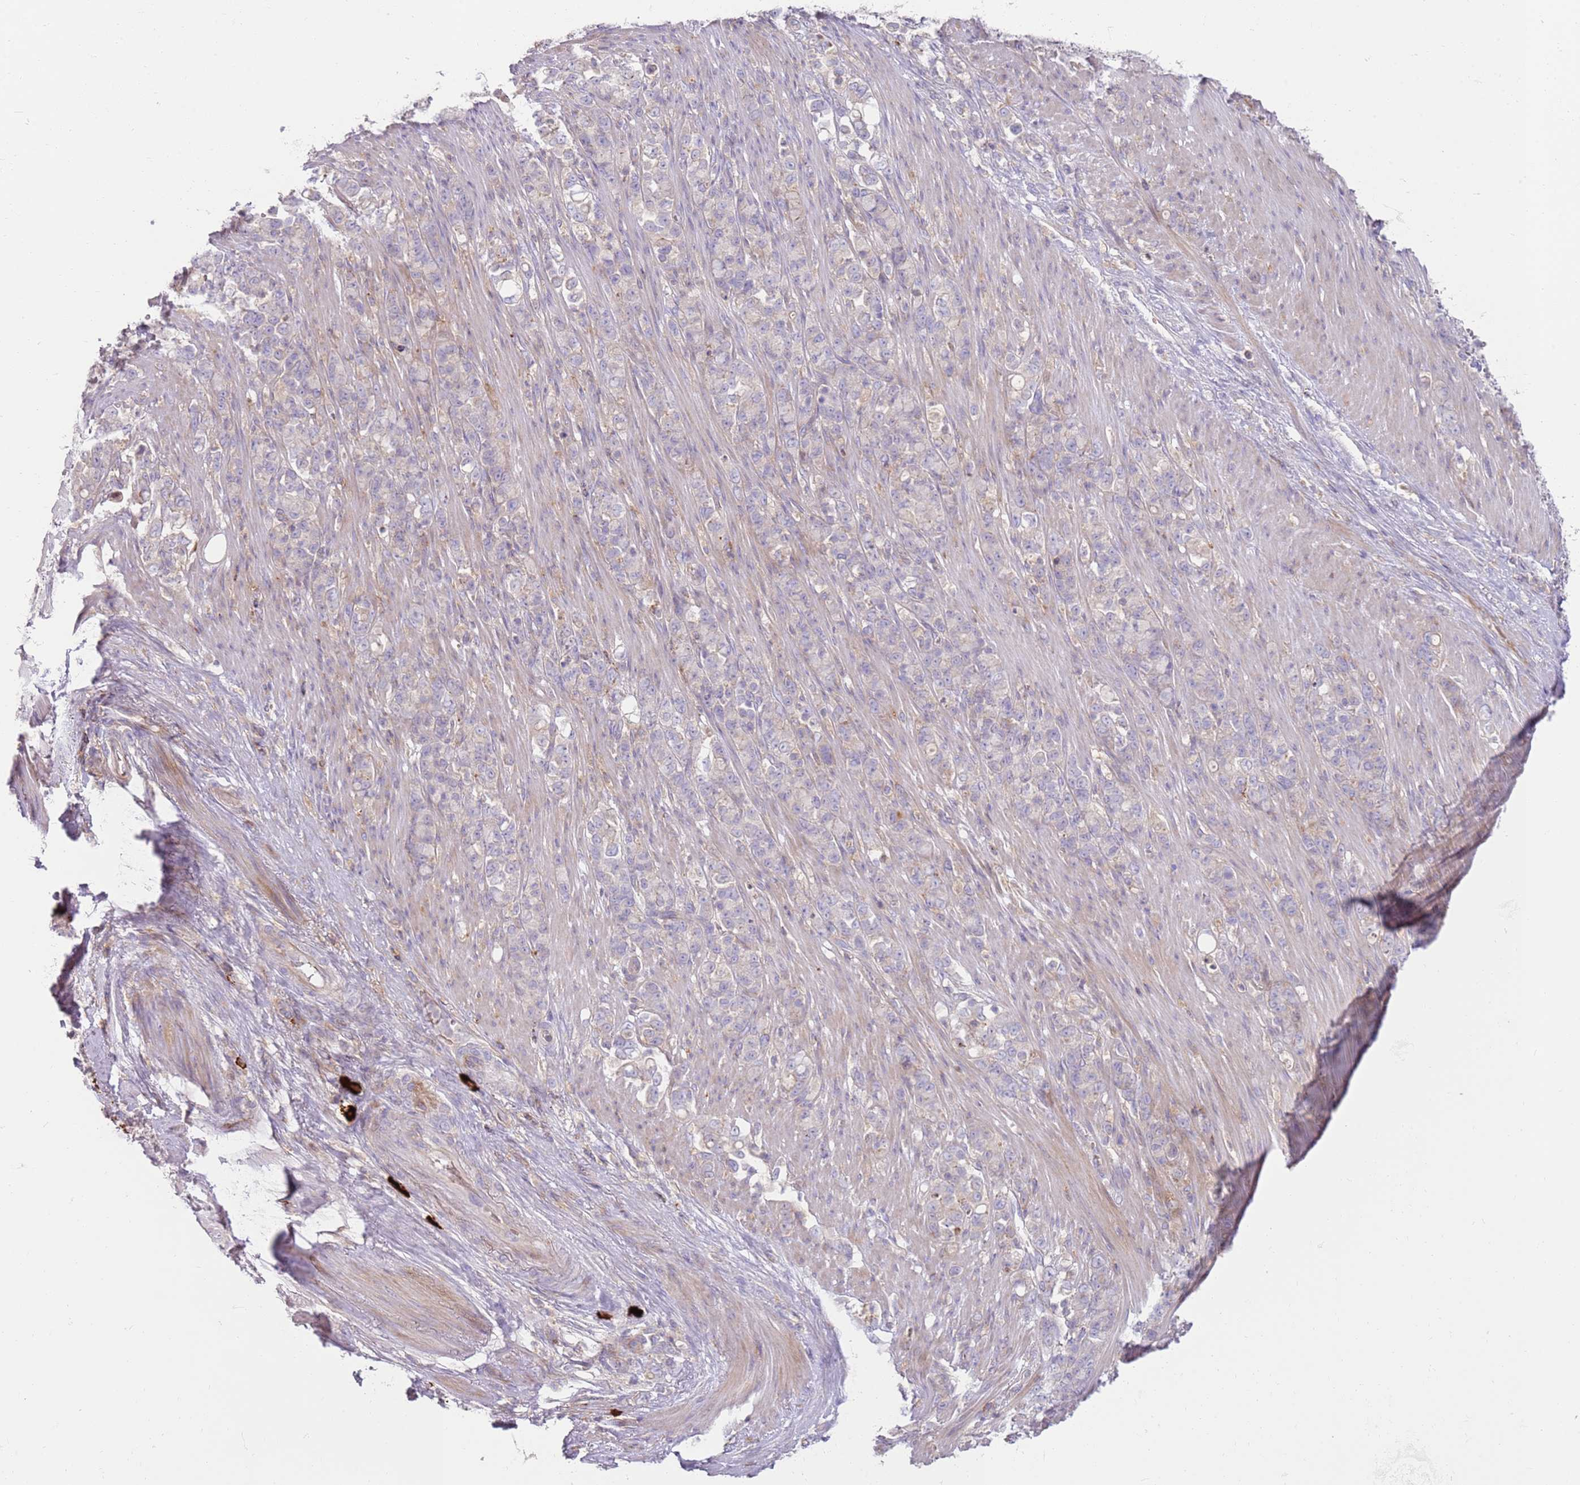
{"staining": {"intensity": "negative", "quantity": "none", "location": "none"}, "tissue": "stomach cancer", "cell_type": "Tumor cells", "image_type": "cancer", "snomed": [{"axis": "morphology", "description": "Normal tissue, NOS"}, {"axis": "morphology", "description": "Adenocarcinoma, NOS"}, {"axis": "topography", "description": "Stomach"}], "caption": "The immunohistochemistry (IHC) histopathology image has no significant expression in tumor cells of adenocarcinoma (stomach) tissue.", "gene": "FPR1", "patient": {"sex": "female", "age": 79}}